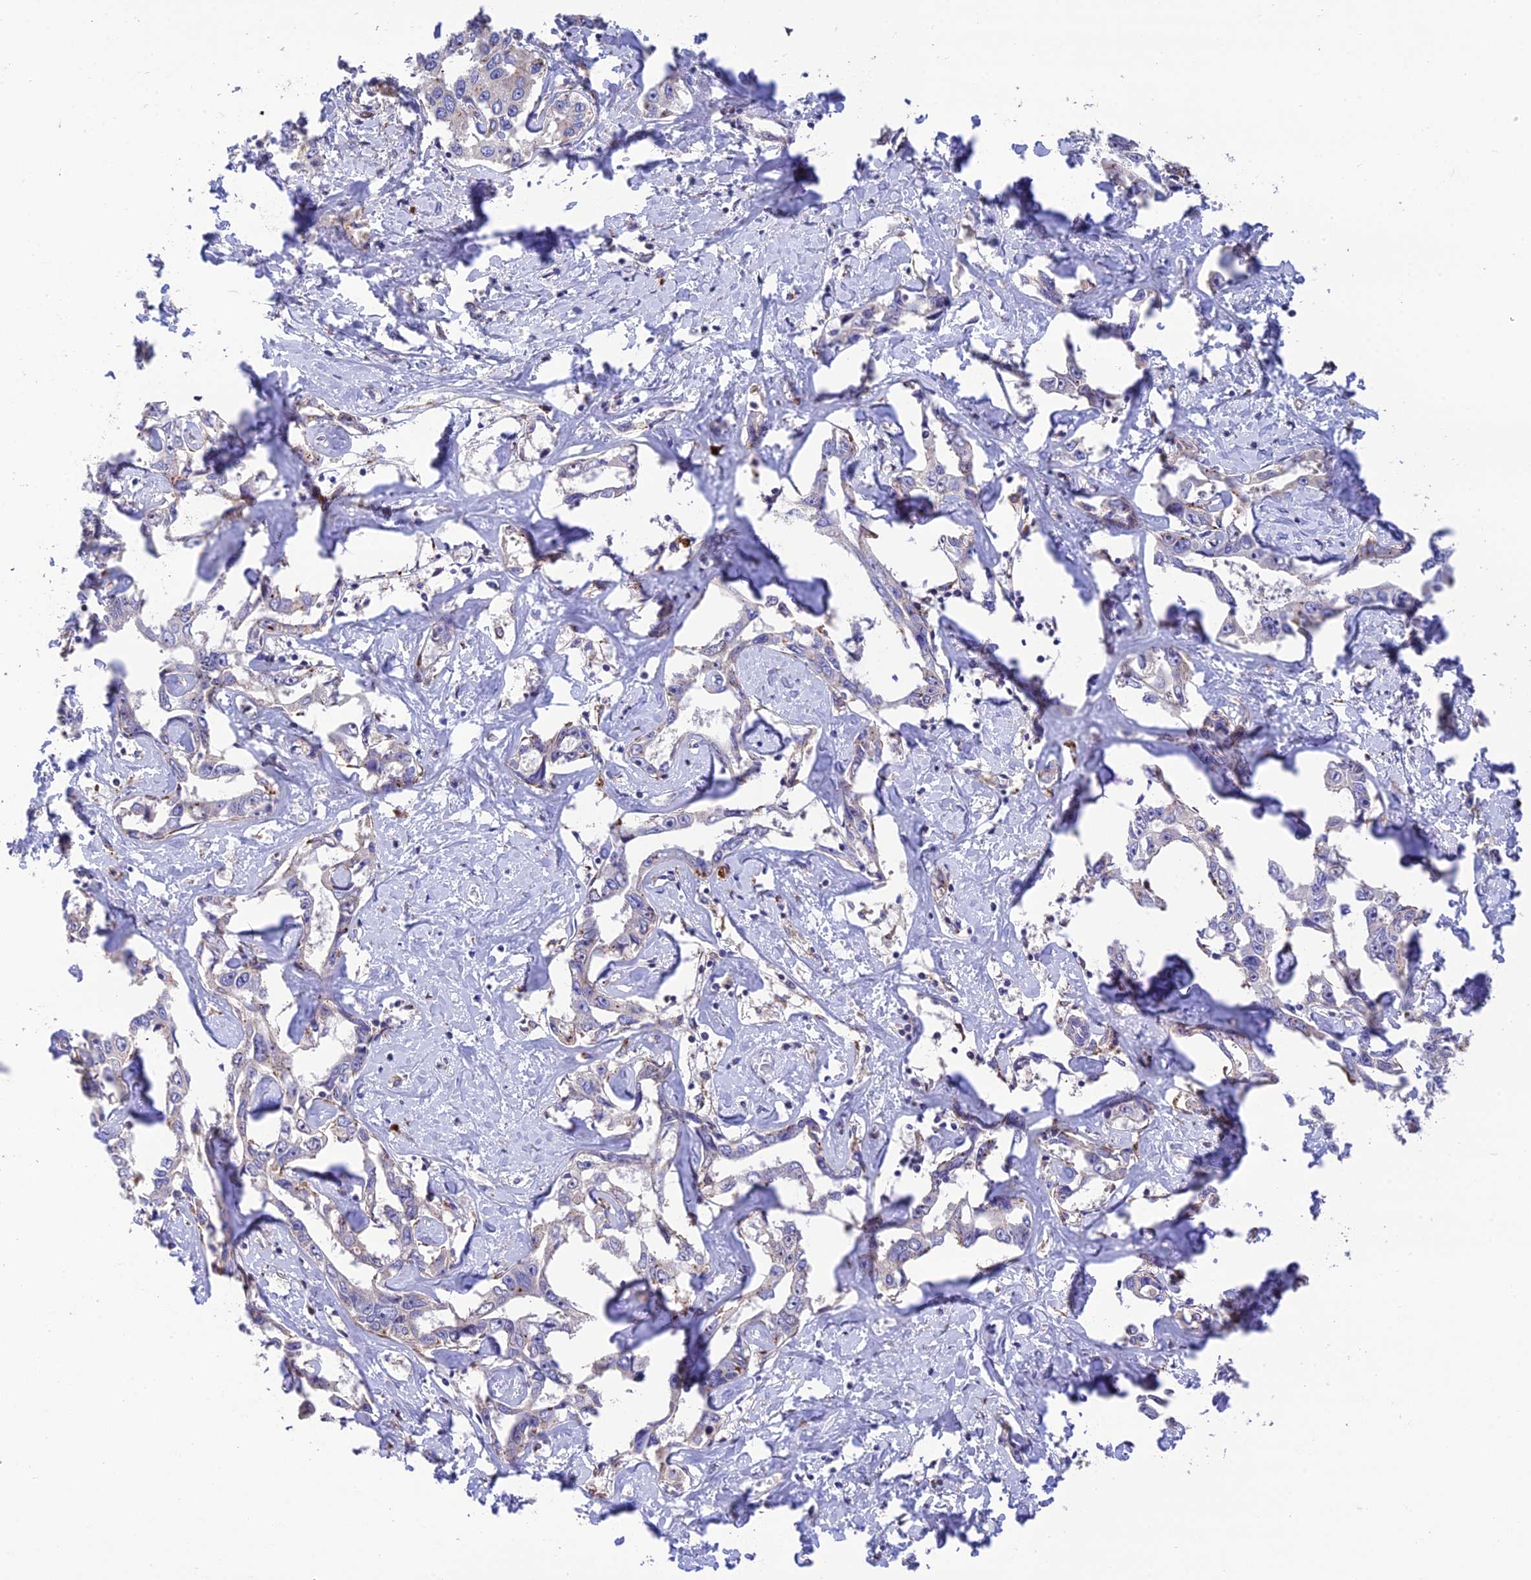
{"staining": {"intensity": "moderate", "quantity": "<25%", "location": "cytoplasmic/membranous"}, "tissue": "liver cancer", "cell_type": "Tumor cells", "image_type": "cancer", "snomed": [{"axis": "morphology", "description": "Cholangiocarcinoma"}, {"axis": "topography", "description": "Liver"}], "caption": "High-magnification brightfield microscopy of cholangiocarcinoma (liver) stained with DAB (3,3'-diaminobenzidine) (brown) and counterstained with hematoxylin (blue). tumor cells exhibit moderate cytoplasmic/membranous expression is appreciated in about<25% of cells. (Stains: DAB (3,3'-diaminobenzidine) in brown, nuclei in blue, Microscopy: brightfield microscopy at high magnification).", "gene": "CPSF4L", "patient": {"sex": "male", "age": 59}}